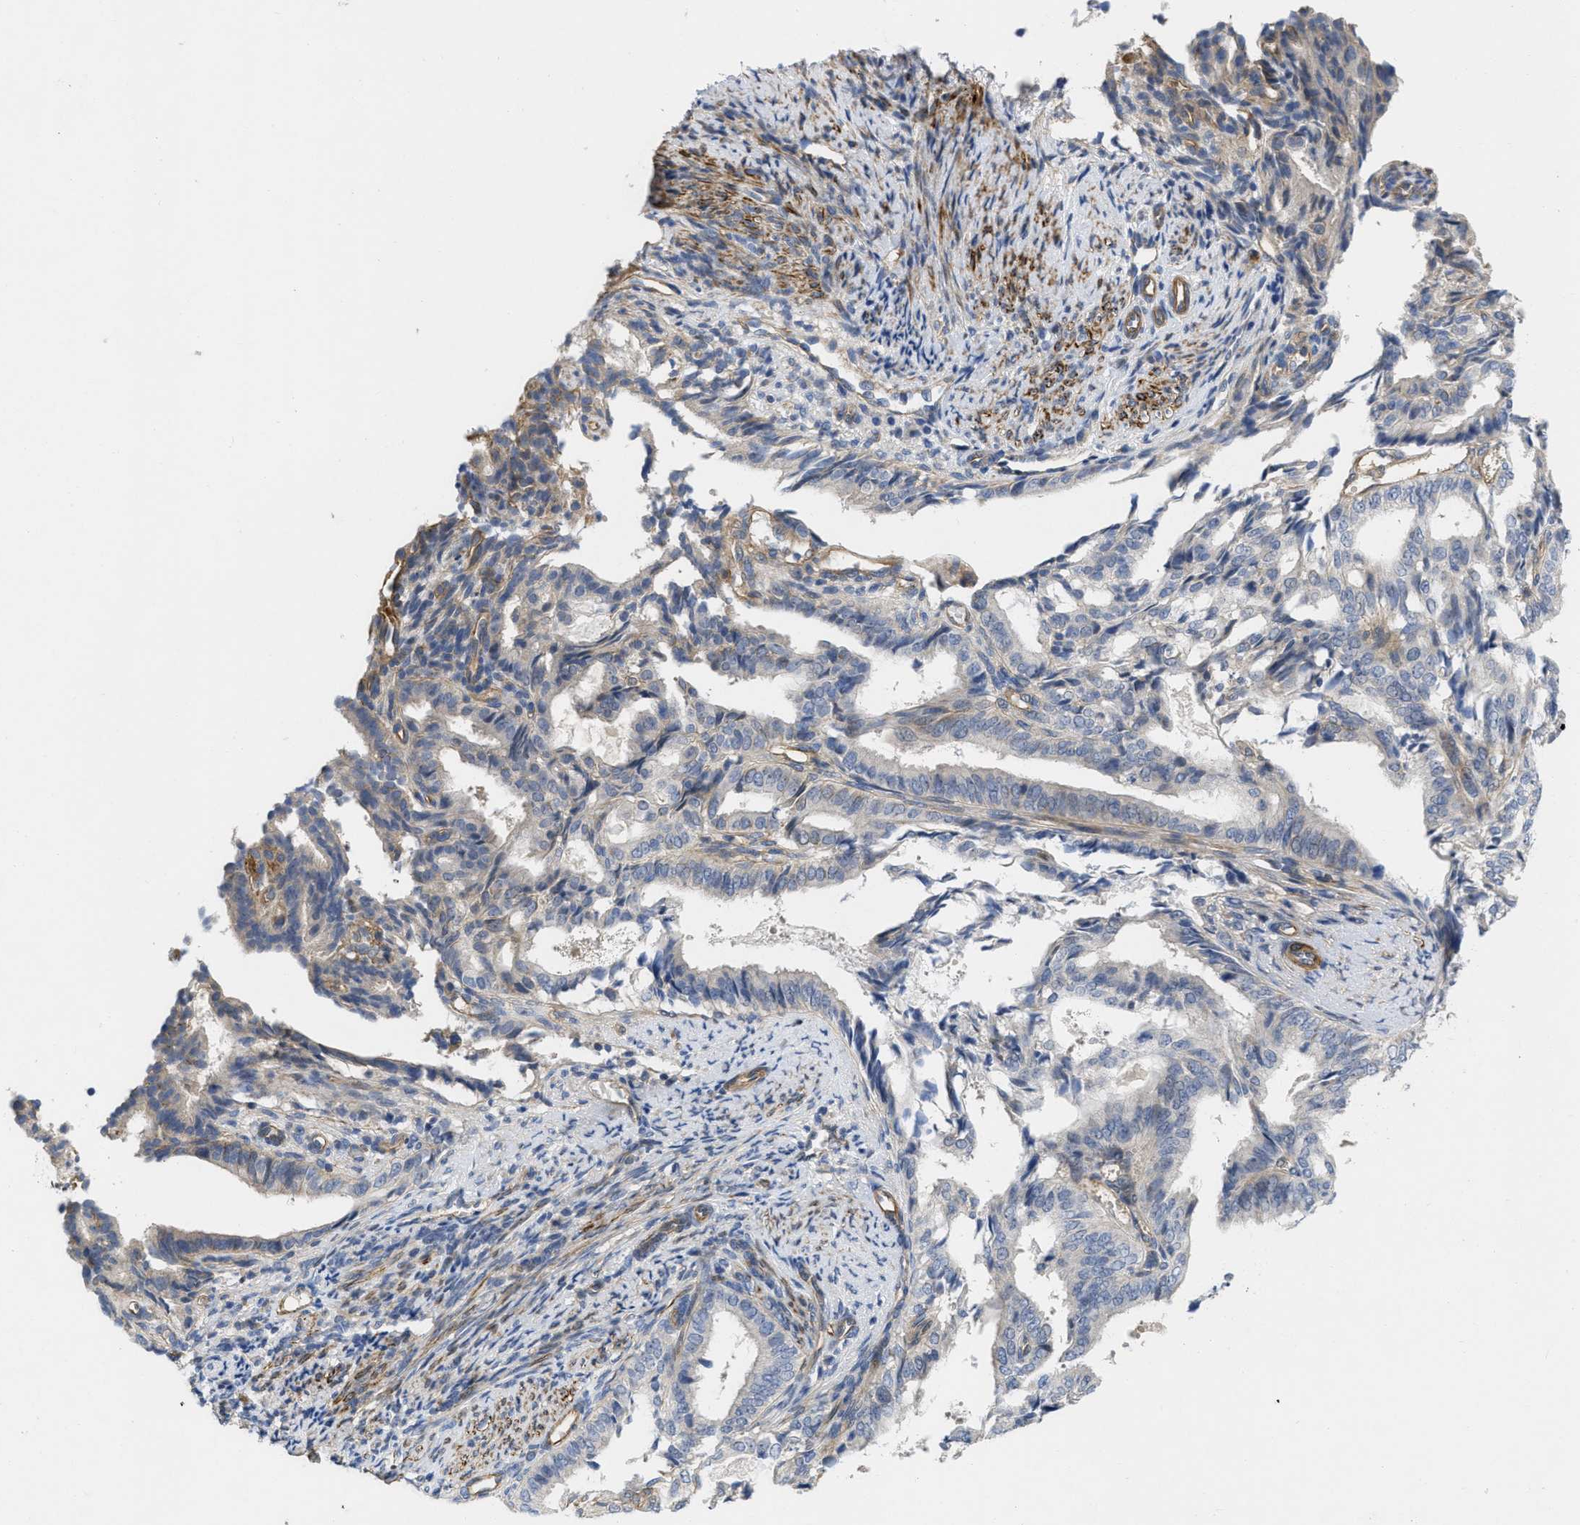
{"staining": {"intensity": "negative", "quantity": "none", "location": "none"}, "tissue": "endometrial cancer", "cell_type": "Tumor cells", "image_type": "cancer", "snomed": [{"axis": "morphology", "description": "Adenocarcinoma, NOS"}, {"axis": "topography", "description": "Endometrium"}], "caption": "A photomicrograph of adenocarcinoma (endometrial) stained for a protein demonstrates no brown staining in tumor cells.", "gene": "ARHGEF26", "patient": {"sex": "female", "age": 58}}